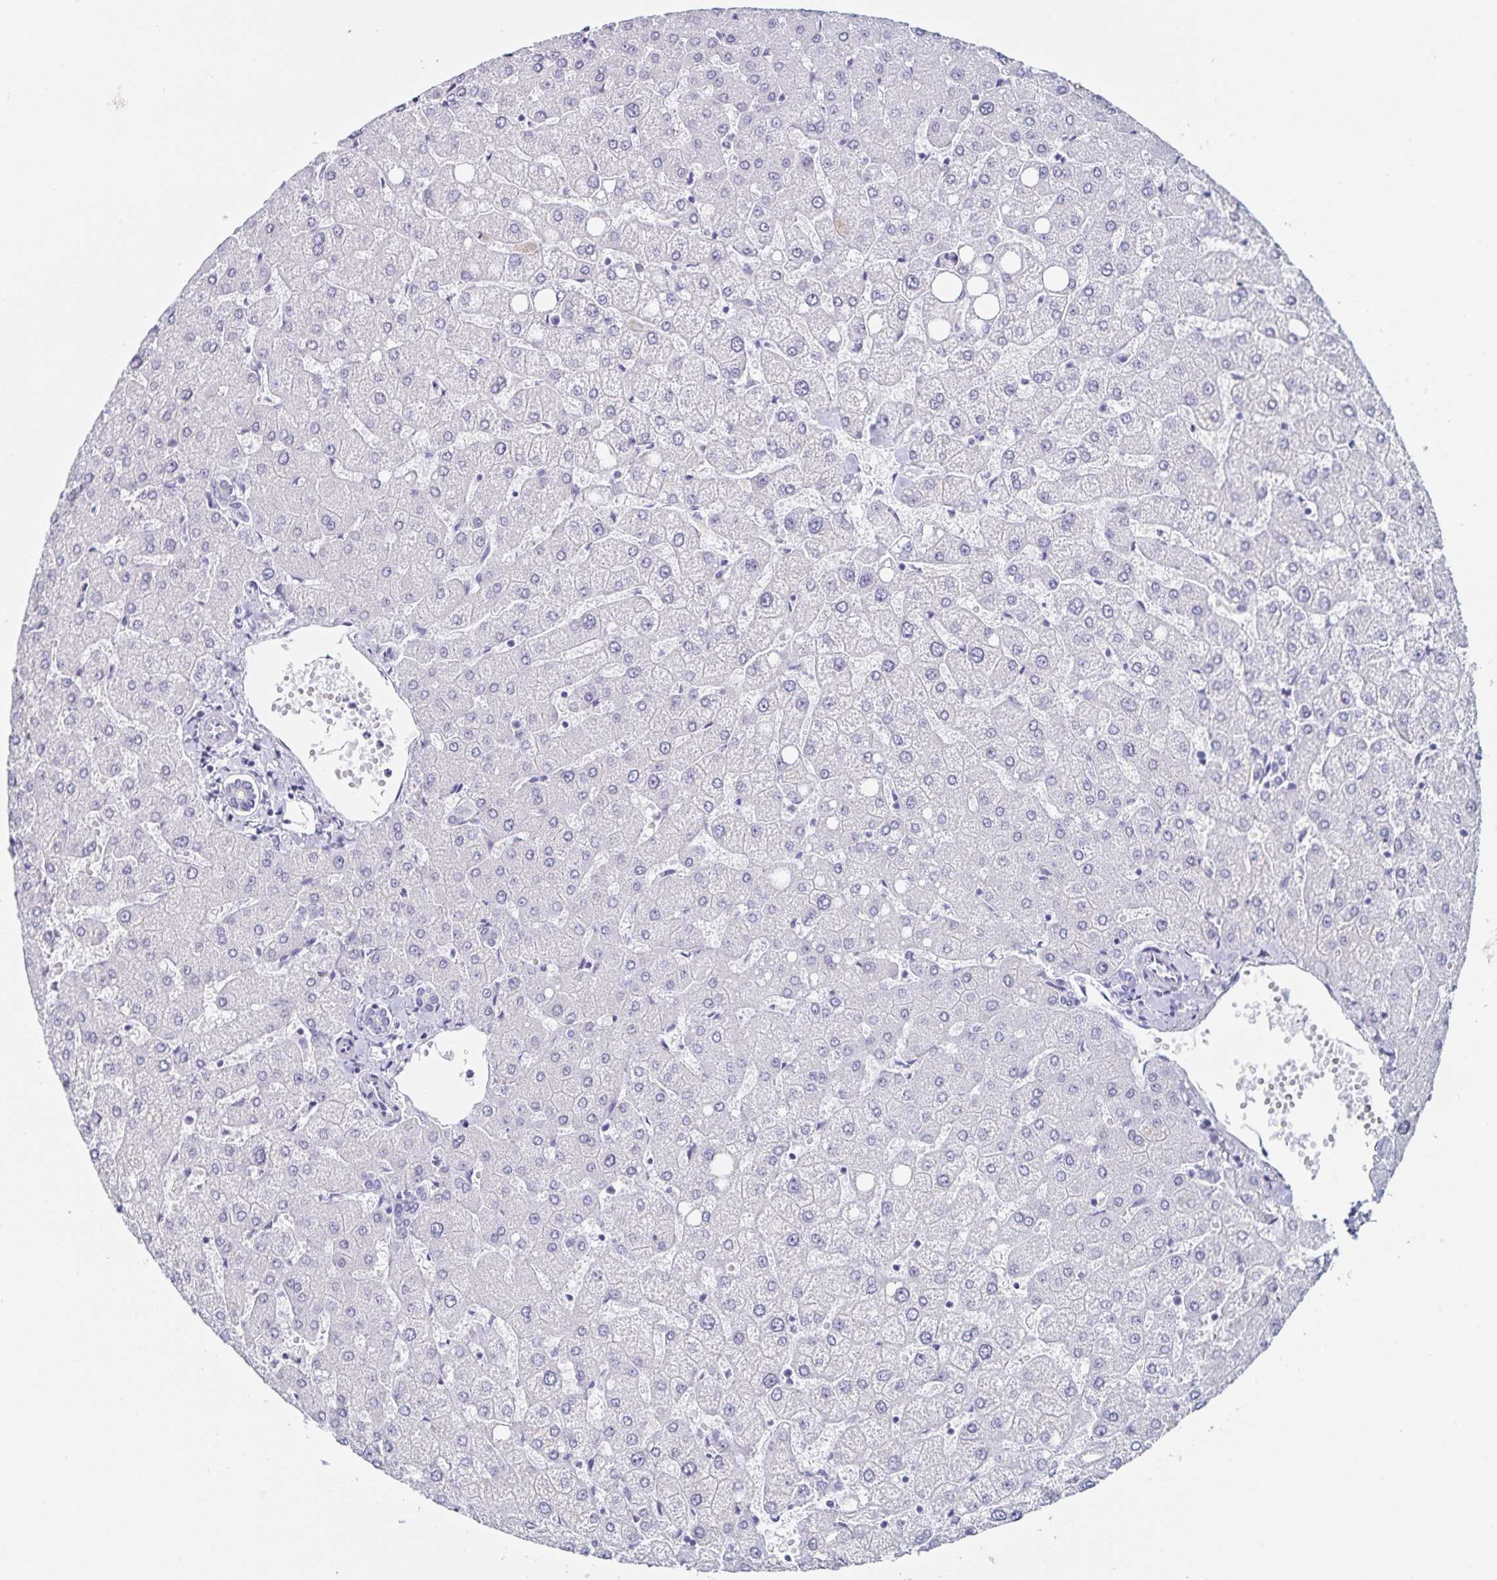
{"staining": {"intensity": "negative", "quantity": "none", "location": "none"}, "tissue": "liver", "cell_type": "Cholangiocytes", "image_type": "normal", "snomed": [{"axis": "morphology", "description": "Normal tissue, NOS"}, {"axis": "topography", "description": "Liver"}], "caption": "The photomicrograph reveals no staining of cholangiocytes in normal liver.", "gene": "DDX39B", "patient": {"sex": "female", "age": 54}}